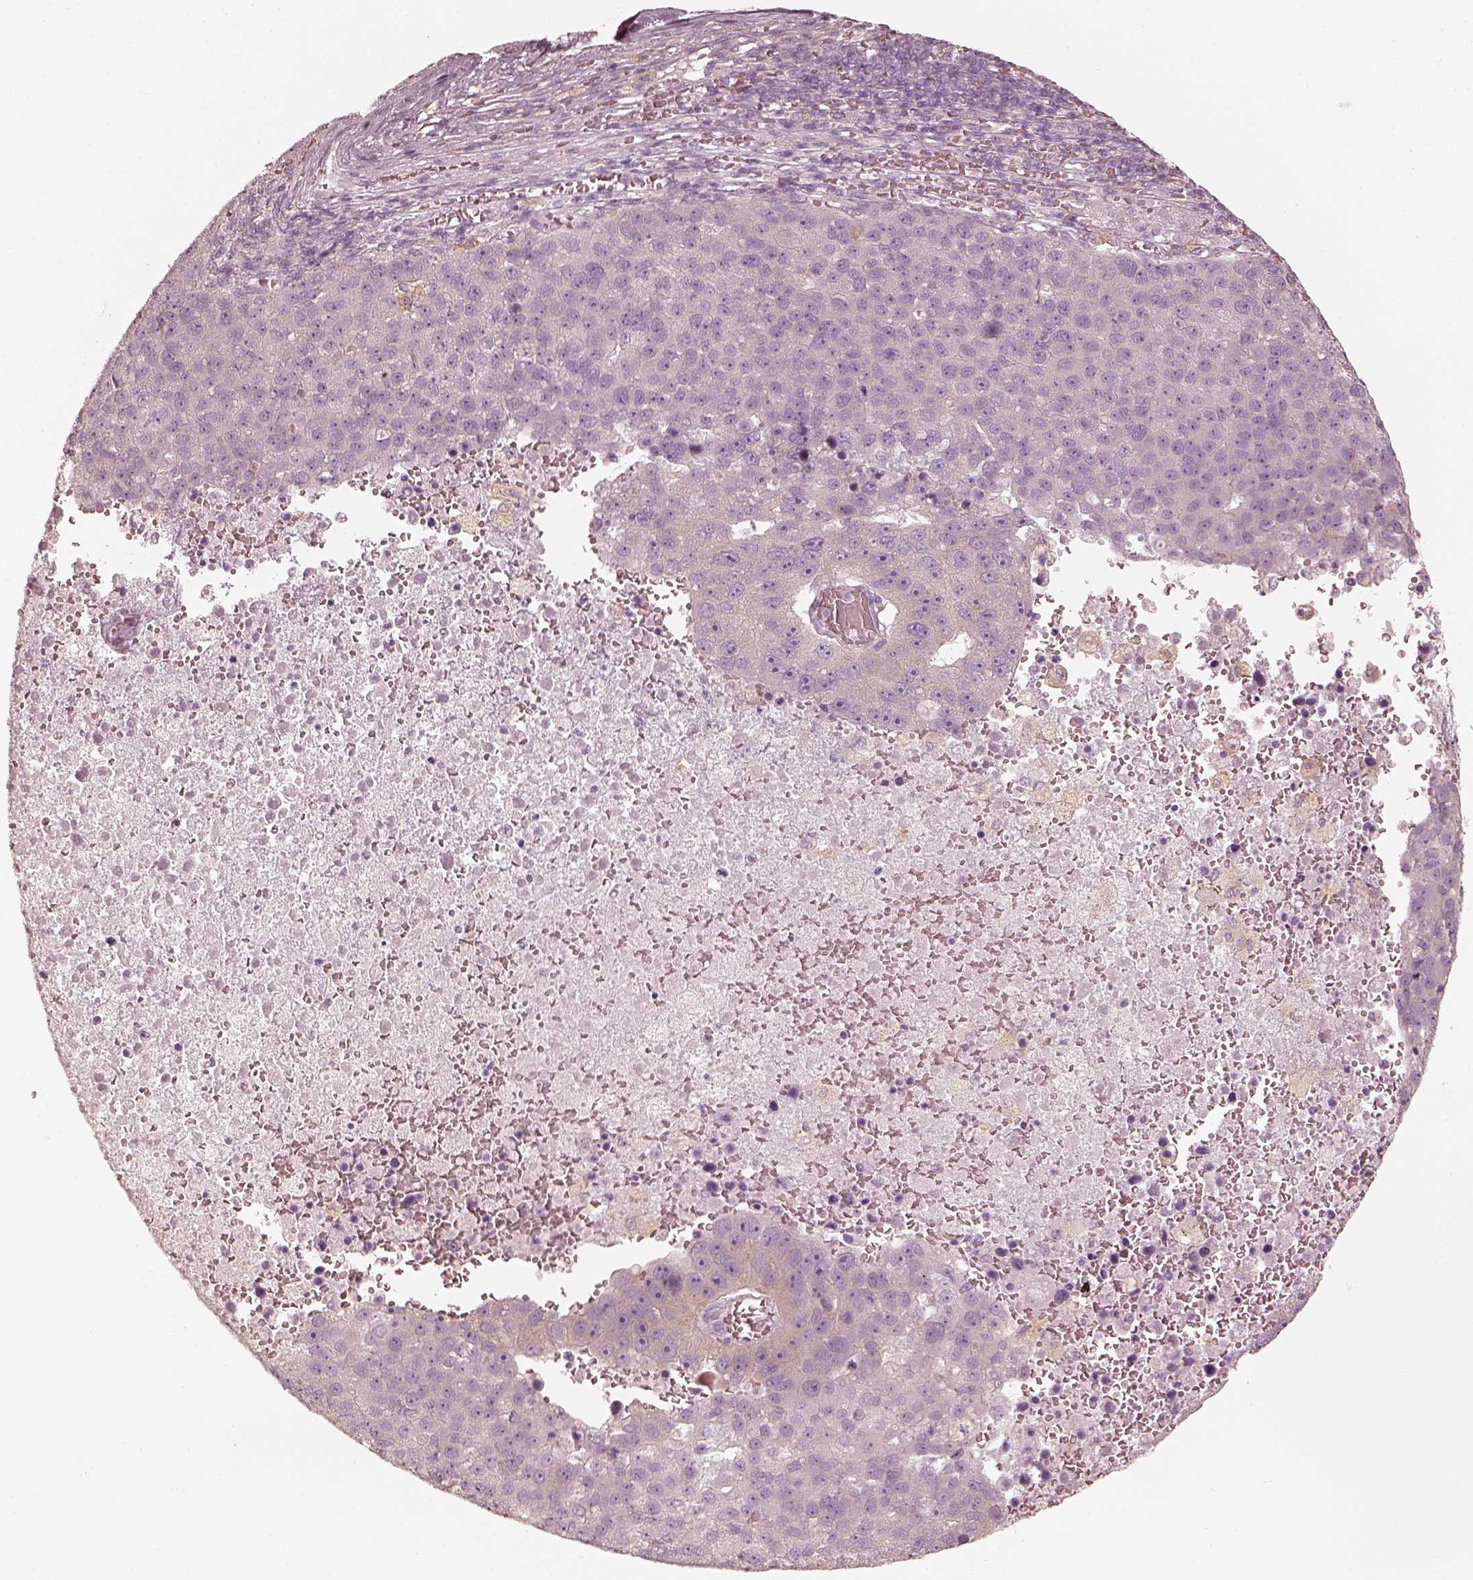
{"staining": {"intensity": "negative", "quantity": "none", "location": "none"}, "tissue": "pancreatic cancer", "cell_type": "Tumor cells", "image_type": "cancer", "snomed": [{"axis": "morphology", "description": "Adenocarcinoma, NOS"}, {"axis": "topography", "description": "Pancreas"}], "caption": "A micrograph of human pancreatic cancer is negative for staining in tumor cells. The staining was performed using DAB to visualize the protein expression in brown, while the nuclei were stained in blue with hematoxylin (Magnification: 20x).", "gene": "FMNL2", "patient": {"sex": "female", "age": 61}}